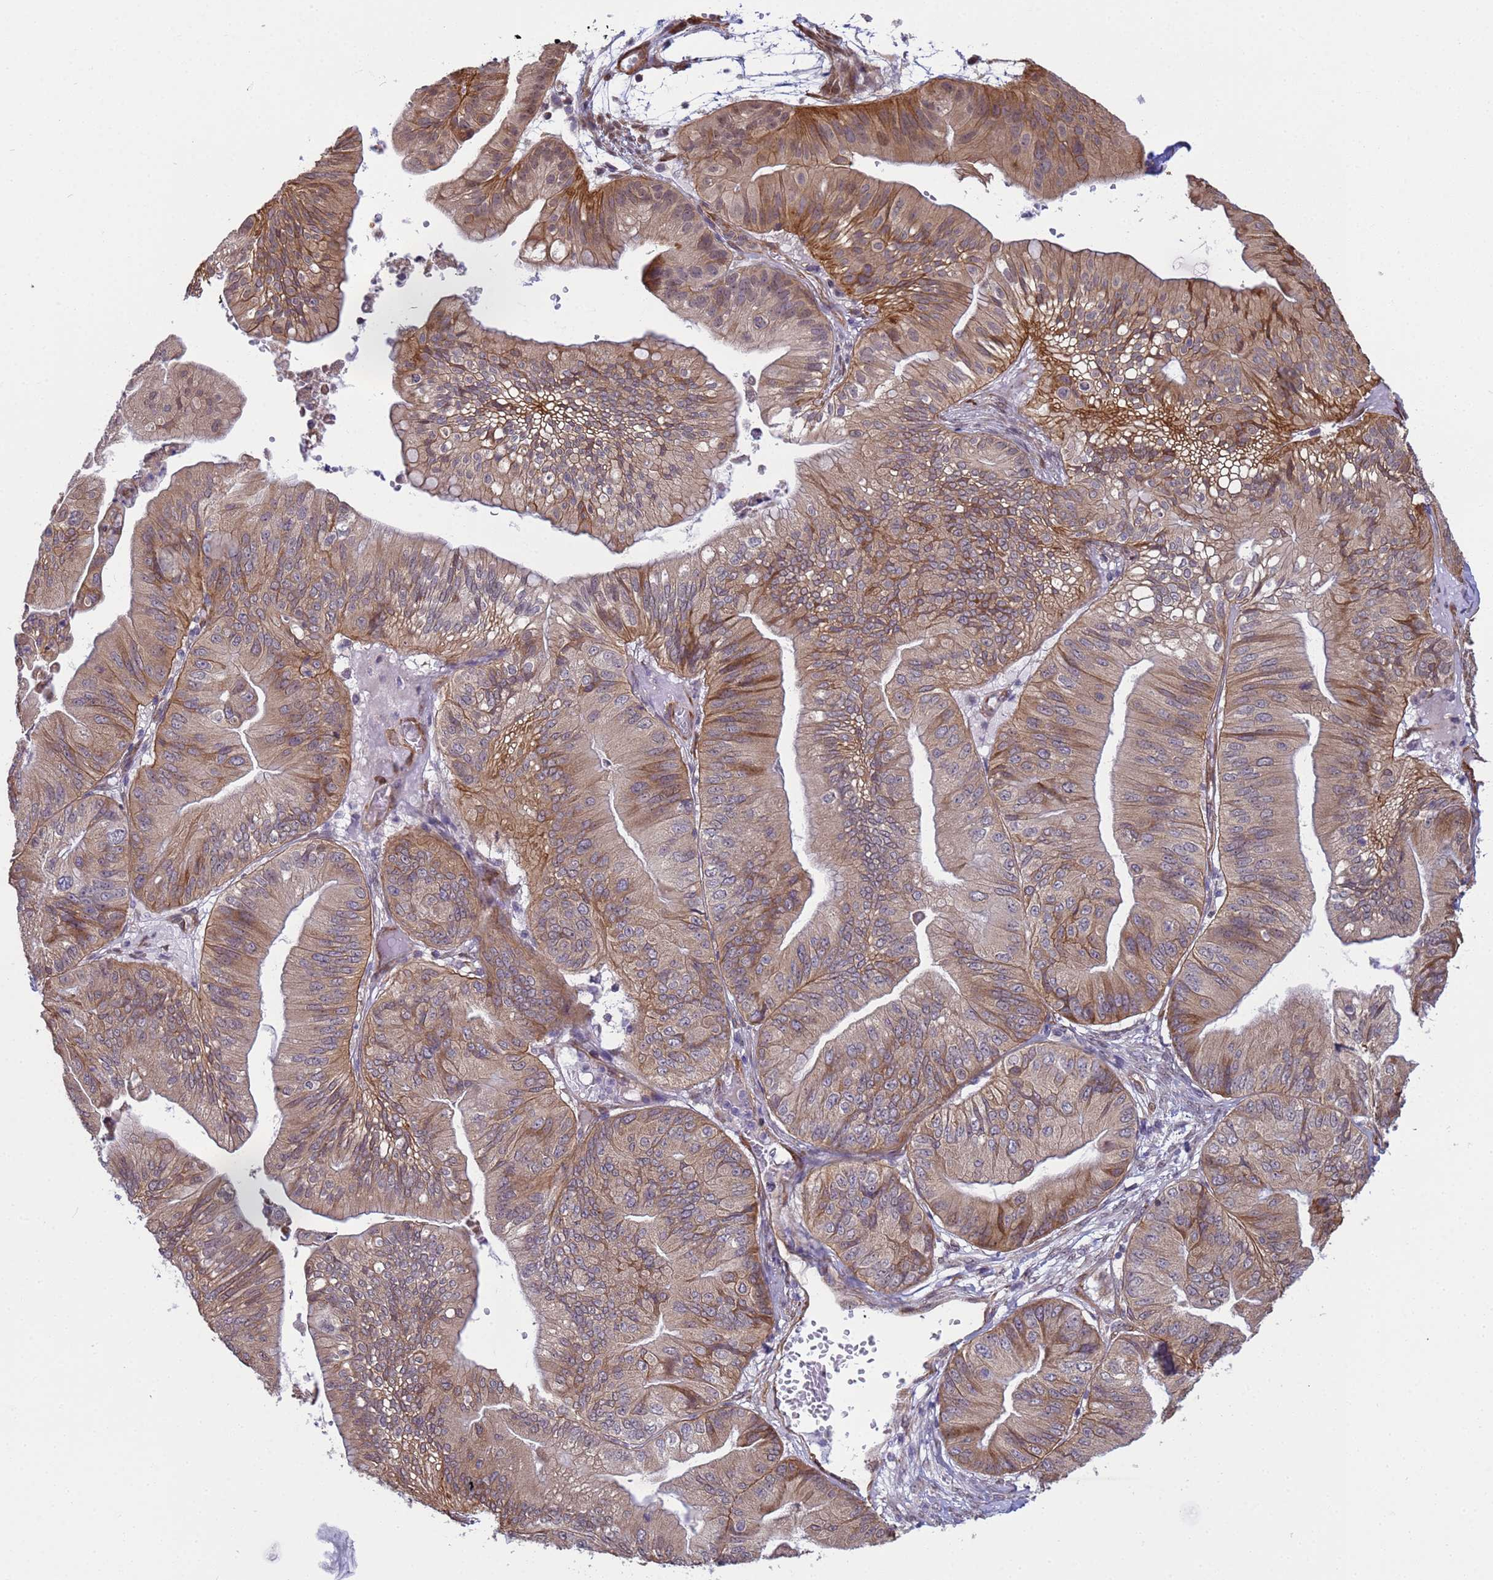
{"staining": {"intensity": "moderate", "quantity": "25%-75%", "location": "cytoplasmic/membranous"}, "tissue": "ovarian cancer", "cell_type": "Tumor cells", "image_type": "cancer", "snomed": [{"axis": "morphology", "description": "Cystadenocarcinoma, mucinous, NOS"}, {"axis": "topography", "description": "Ovary"}], "caption": "Immunohistochemical staining of ovarian cancer (mucinous cystadenocarcinoma) shows medium levels of moderate cytoplasmic/membranous expression in about 25%-75% of tumor cells. The staining was performed using DAB (3,3'-diaminobenzidine), with brown indicating positive protein expression. Nuclei are stained blue with hematoxylin.", "gene": "ITGB4", "patient": {"sex": "female", "age": 61}}